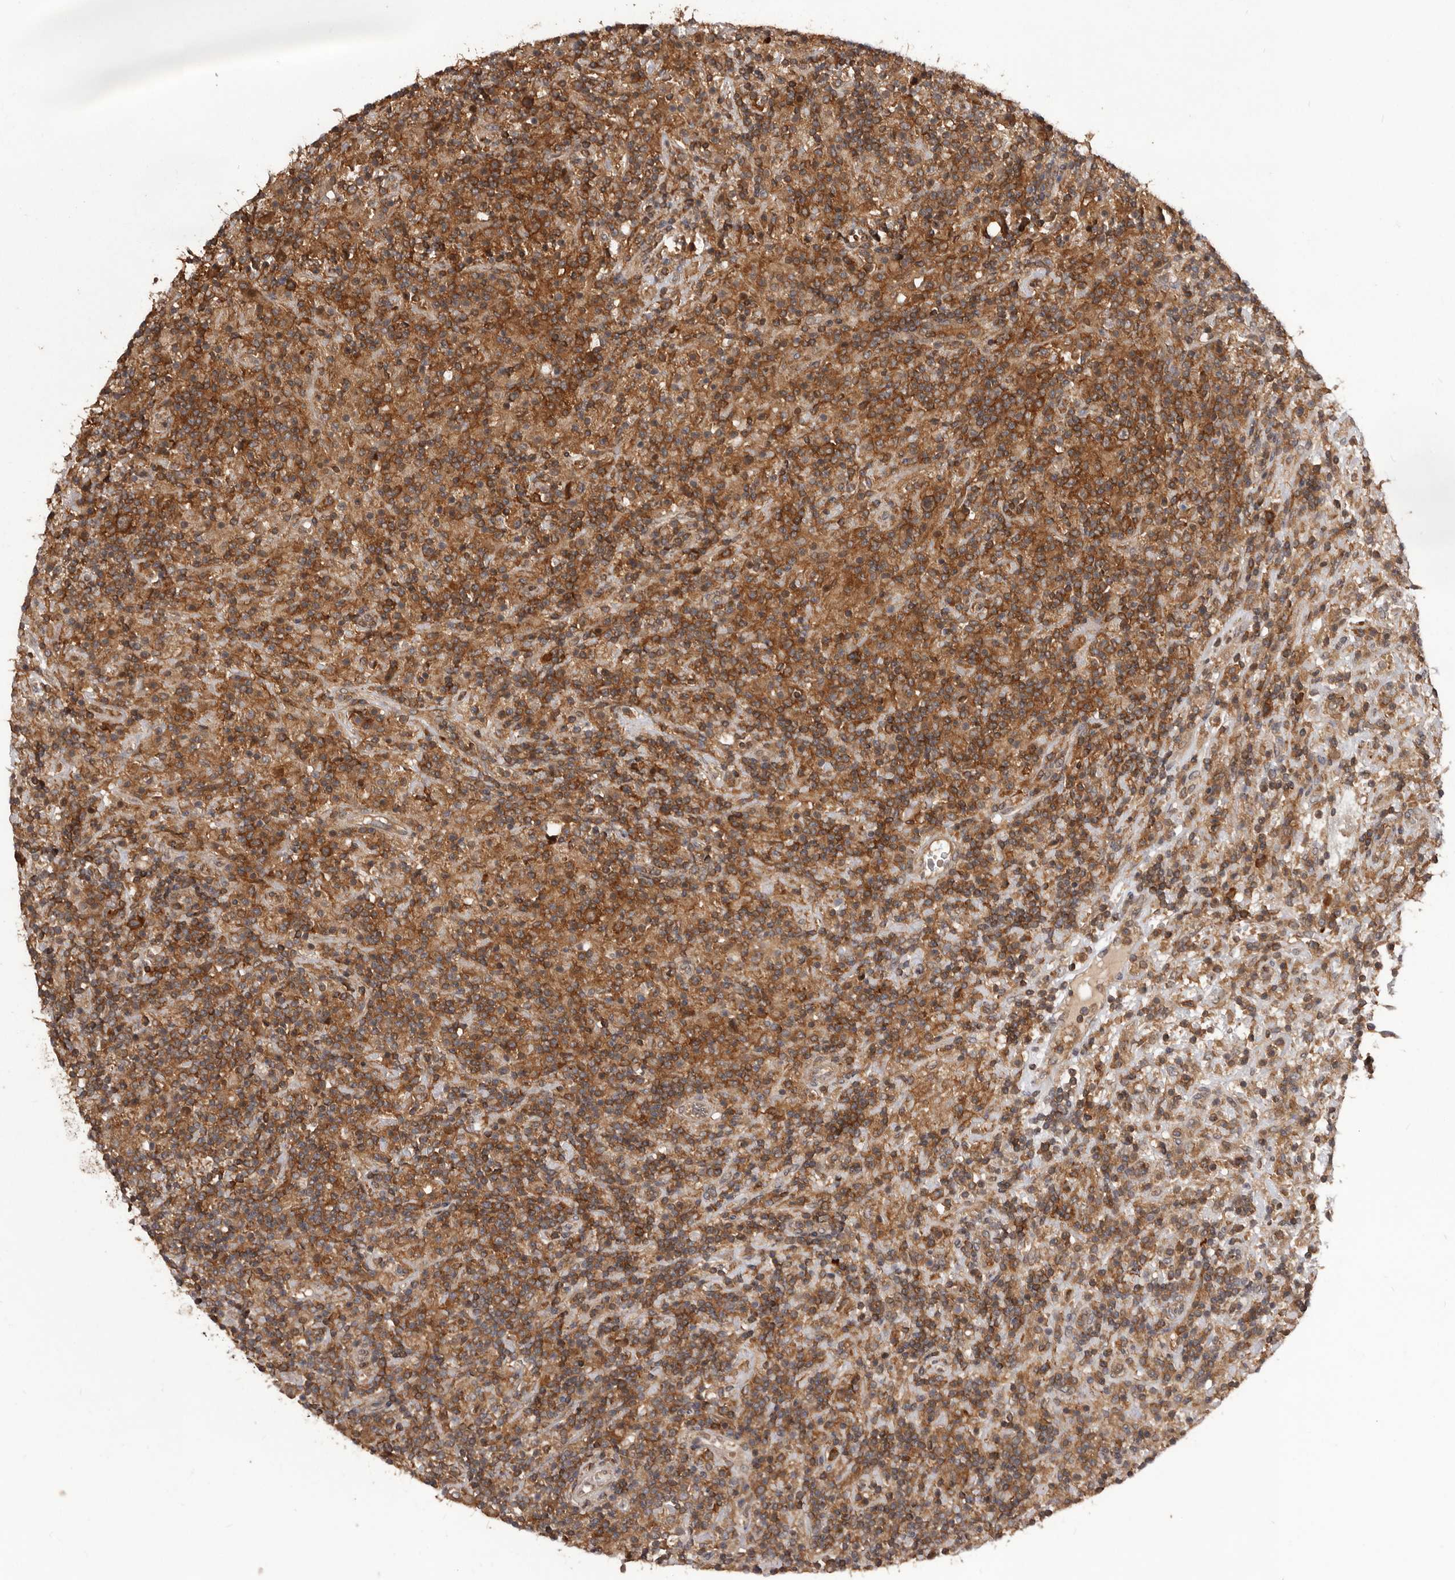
{"staining": {"intensity": "strong", "quantity": ">75%", "location": "cytoplasmic/membranous"}, "tissue": "lymphoma", "cell_type": "Tumor cells", "image_type": "cancer", "snomed": [{"axis": "morphology", "description": "Hodgkin's disease, NOS"}, {"axis": "topography", "description": "Lymph node"}], "caption": "Immunohistochemical staining of human lymphoma shows high levels of strong cytoplasmic/membranous protein expression in approximately >75% of tumor cells. (brown staining indicates protein expression, while blue staining denotes nuclei).", "gene": "HBS1L", "patient": {"sex": "male", "age": 70}}